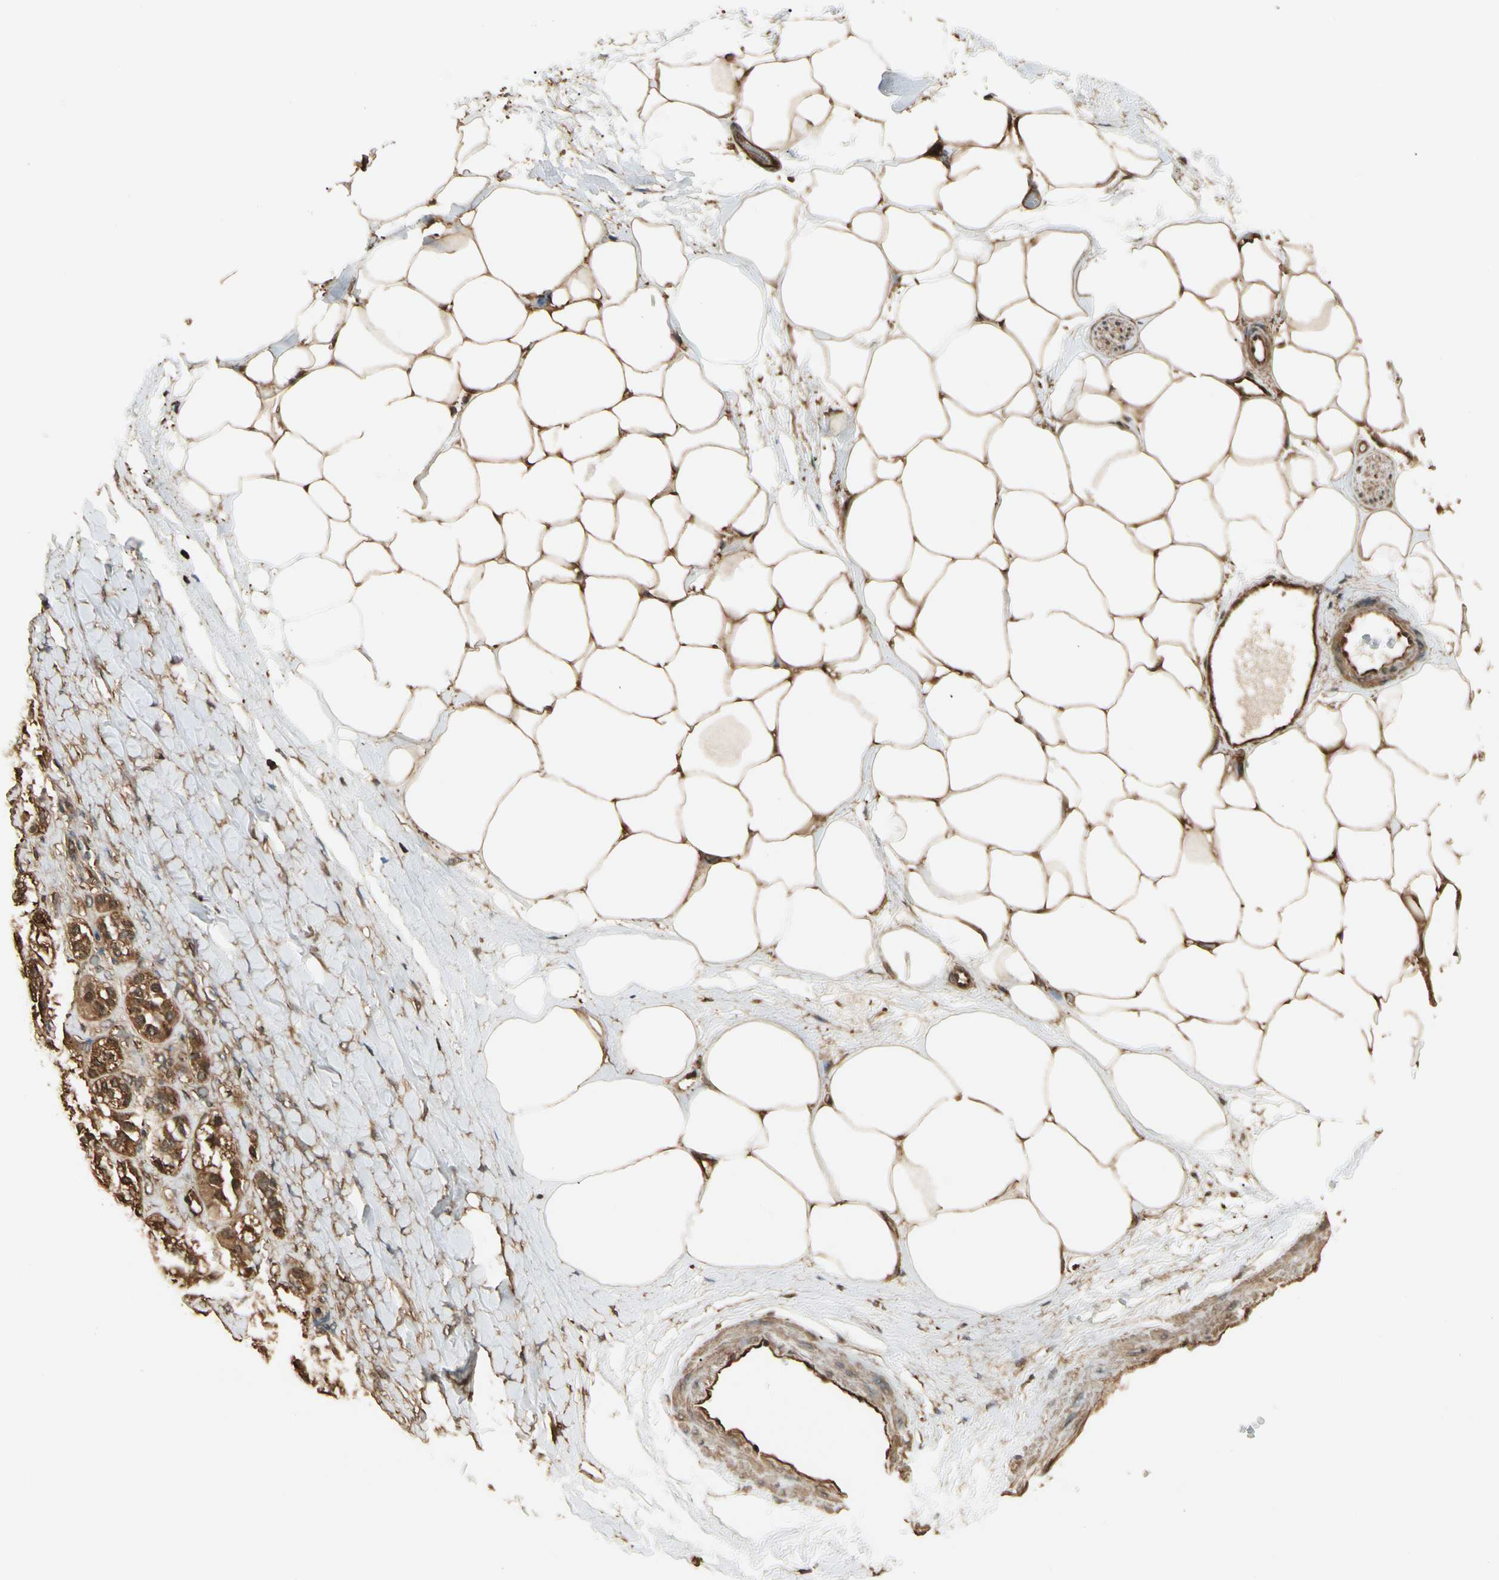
{"staining": {"intensity": "strong", "quantity": ">75%", "location": "cytoplasmic/membranous"}, "tissue": "adrenal gland", "cell_type": "Glandular cells", "image_type": "normal", "snomed": [{"axis": "morphology", "description": "Normal tissue, NOS"}, {"axis": "topography", "description": "Adrenal gland"}], "caption": "Approximately >75% of glandular cells in normal human adrenal gland exhibit strong cytoplasmic/membranous protein expression as visualized by brown immunohistochemical staining.", "gene": "YWHAE", "patient": {"sex": "male", "age": 57}}